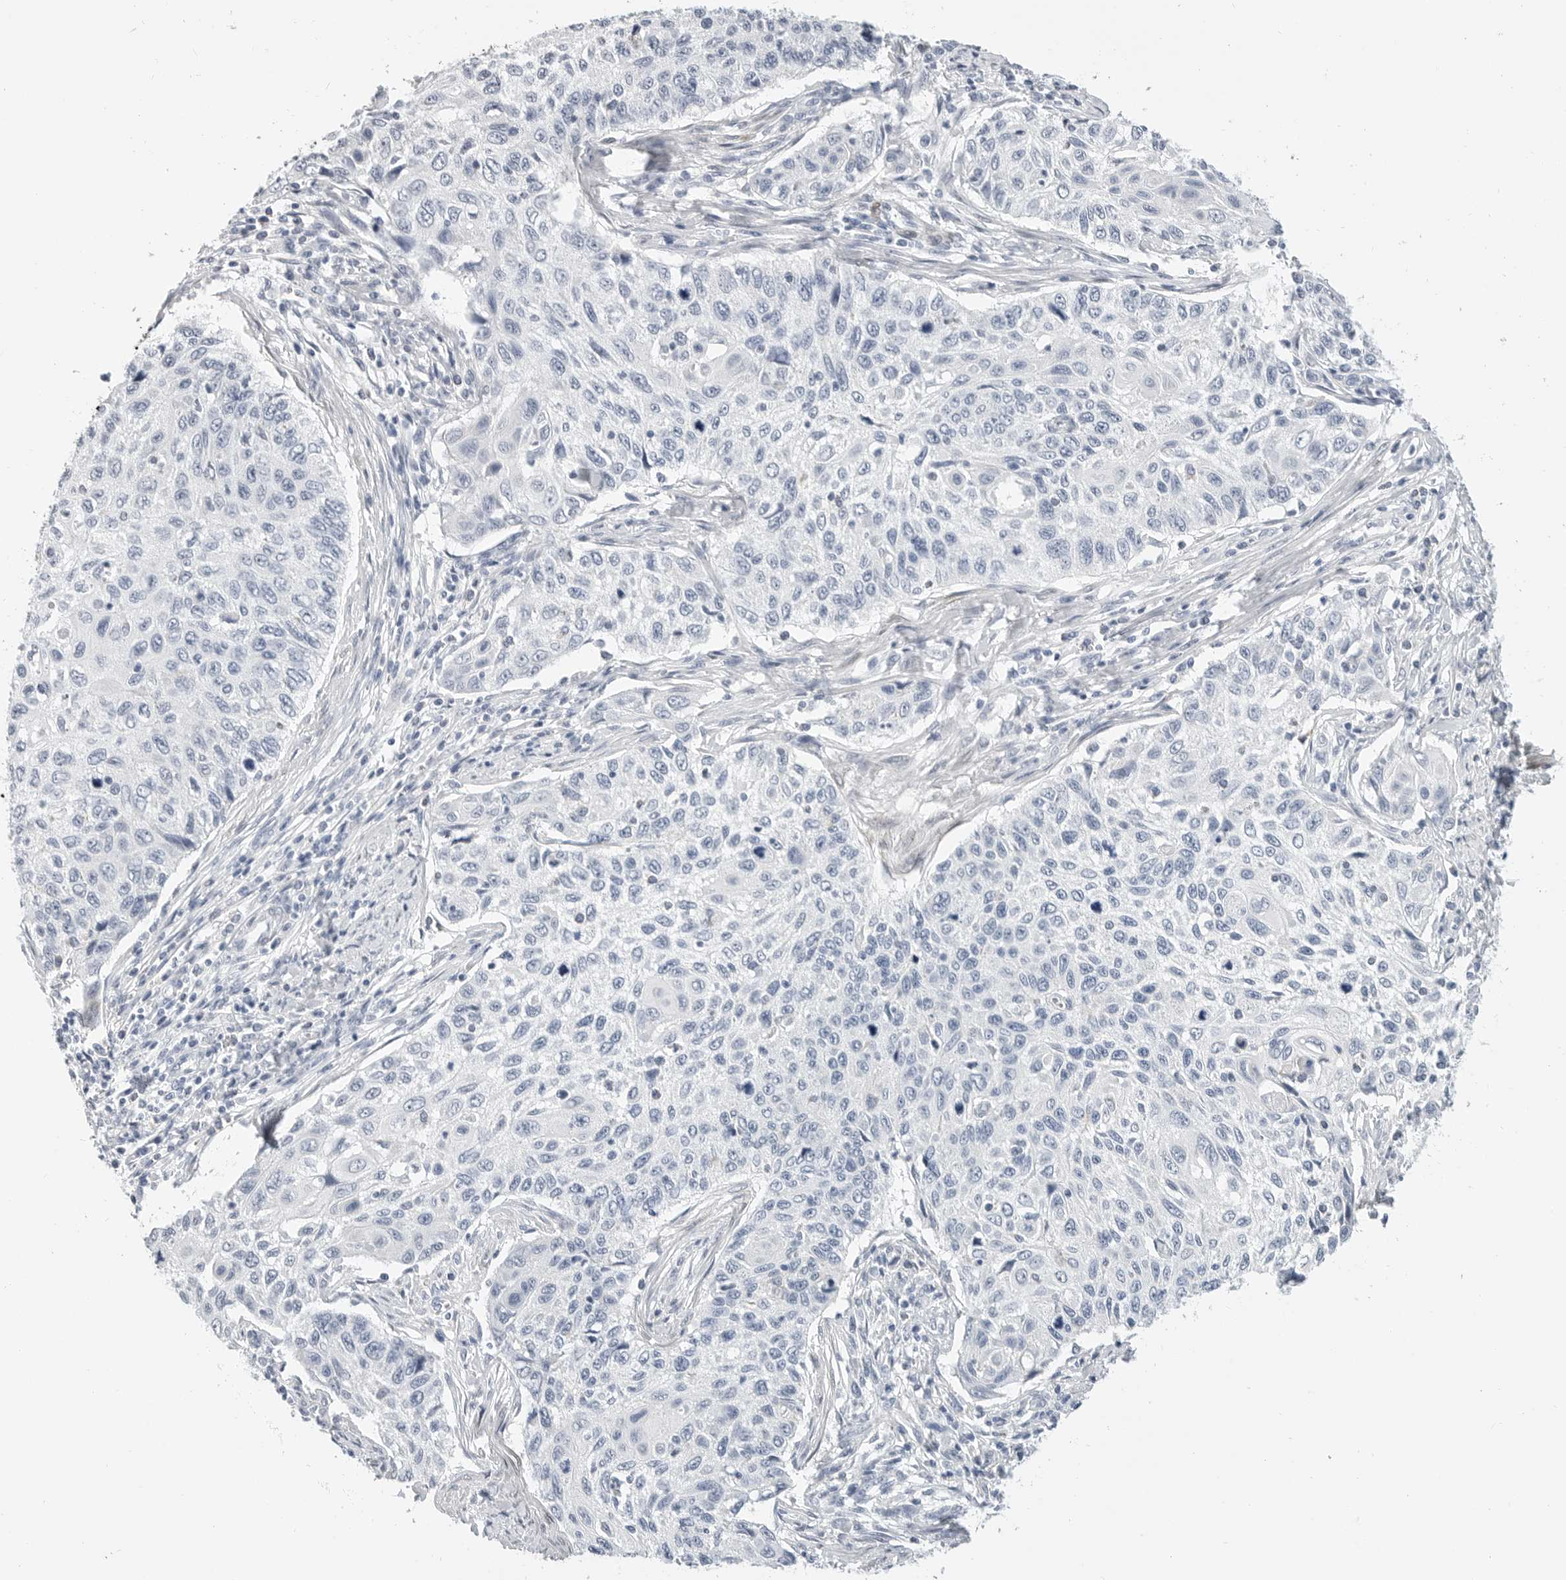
{"staining": {"intensity": "negative", "quantity": "none", "location": "none"}, "tissue": "cervical cancer", "cell_type": "Tumor cells", "image_type": "cancer", "snomed": [{"axis": "morphology", "description": "Squamous cell carcinoma, NOS"}, {"axis": "topography", "description": "Cervix"}], "caption": "Tumor cells show no significant protein positivity in cervical cancer. (DAB (3,3'-diaminobenzidine) immunohistochemistry (IHC), high magnification).", "gene": "PLN", "patient": {"sex": "female", "age": 70}}